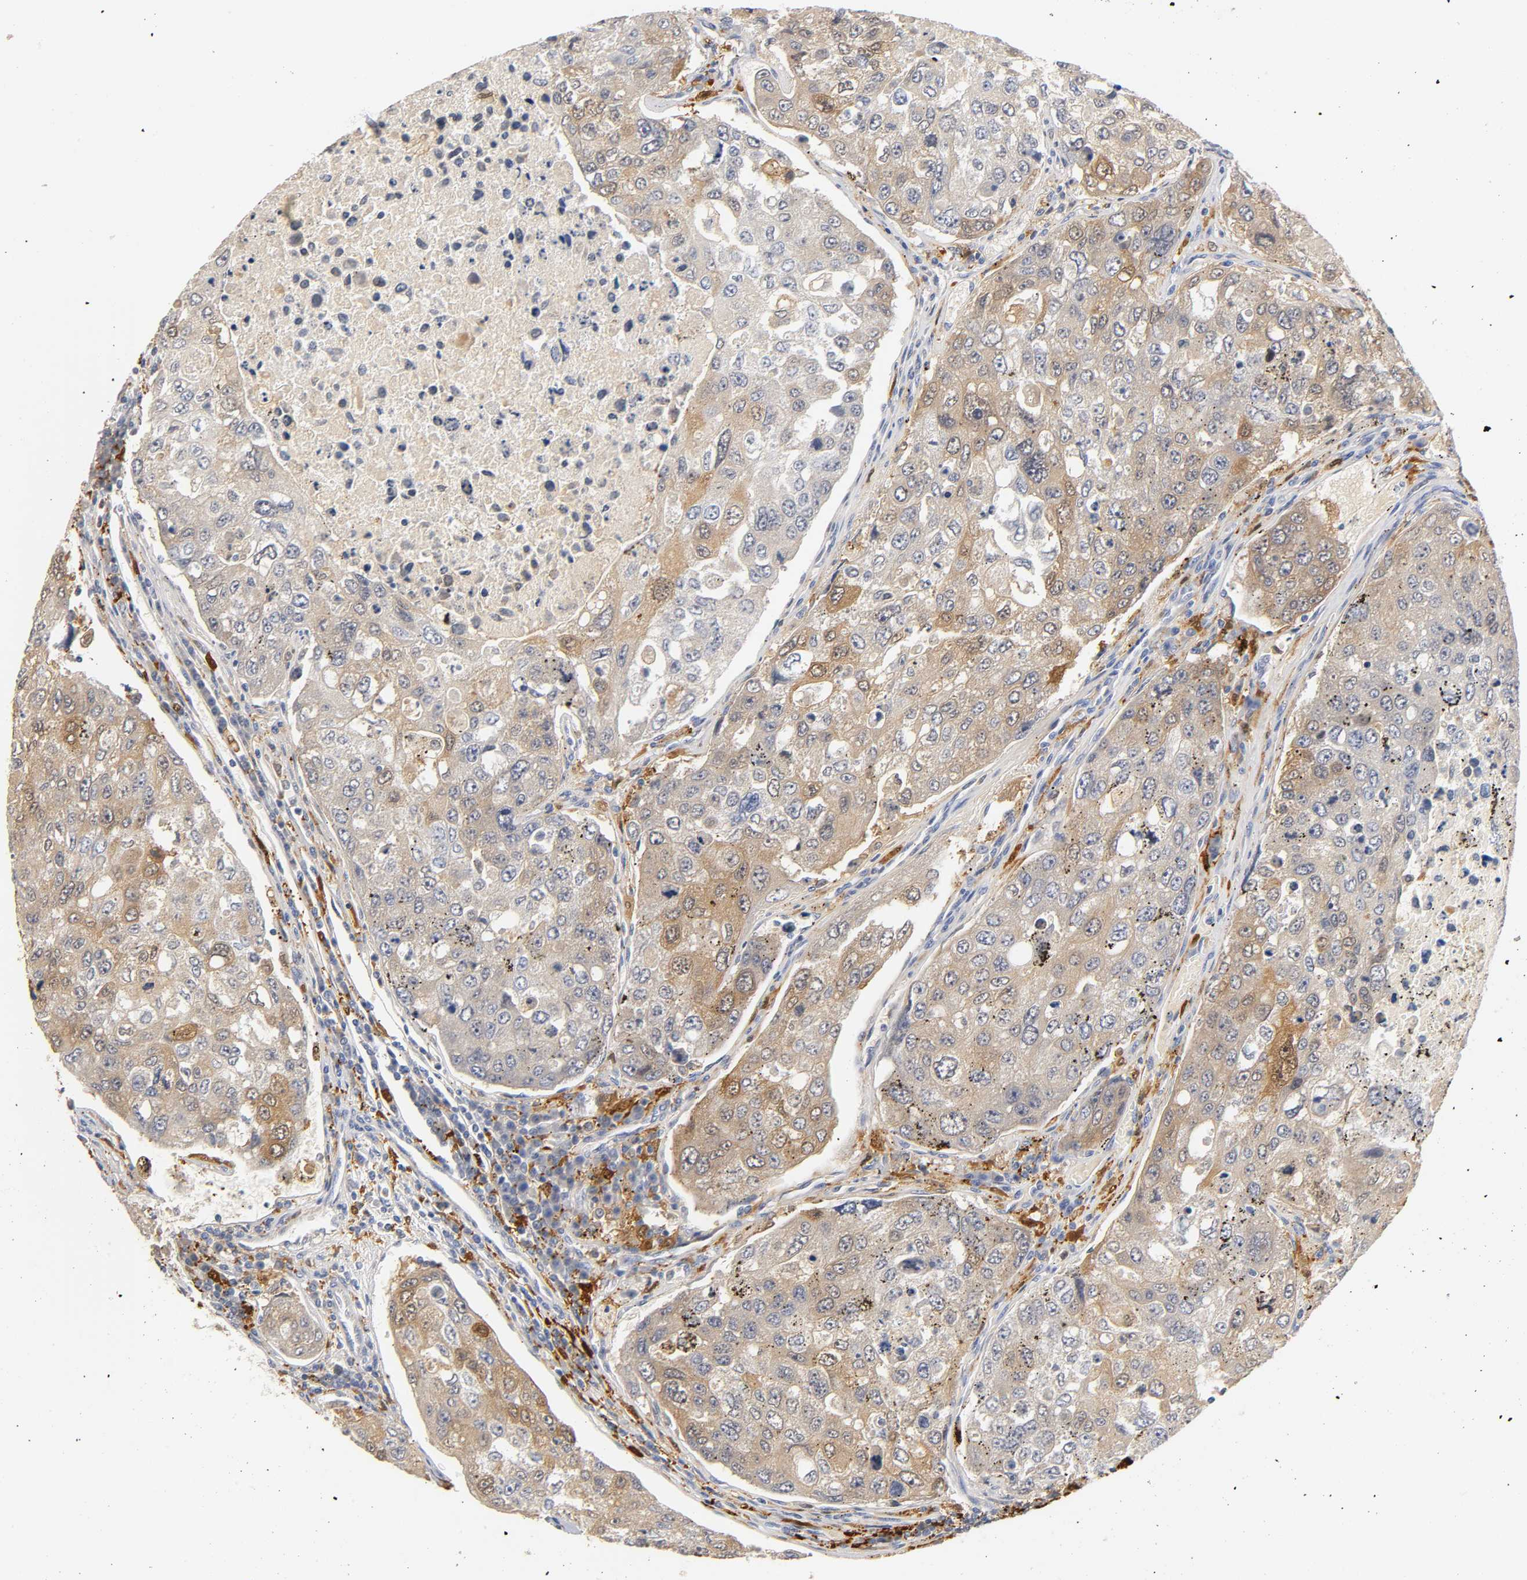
{"staining": {"intensity": "weak", "quantity": "25%-75%", "location": "cytoplasmic/membranous,nuclear"}, "tissue": "urothelial cancer", "cell_type": "Tumor cells", "image_type": "cancer", "snomed": [{"axis": "morphology", "description": "Urothelial carcinoma, High grade"}, {"axis": "topography", "description": "Lymph node"}, {"axis": "topography", "description": "Urinary bladder"}], "caption": "An immunohistochemistry (IHC) photomicrograph of tumor tissue is shown. Protein staining in brown highlights weak cytoplasmic/membranous and nuclear positivity in urothelial cancer within tumor cells.", "gene": "IL18", "patient": {"sex": "male", "age": 51}}